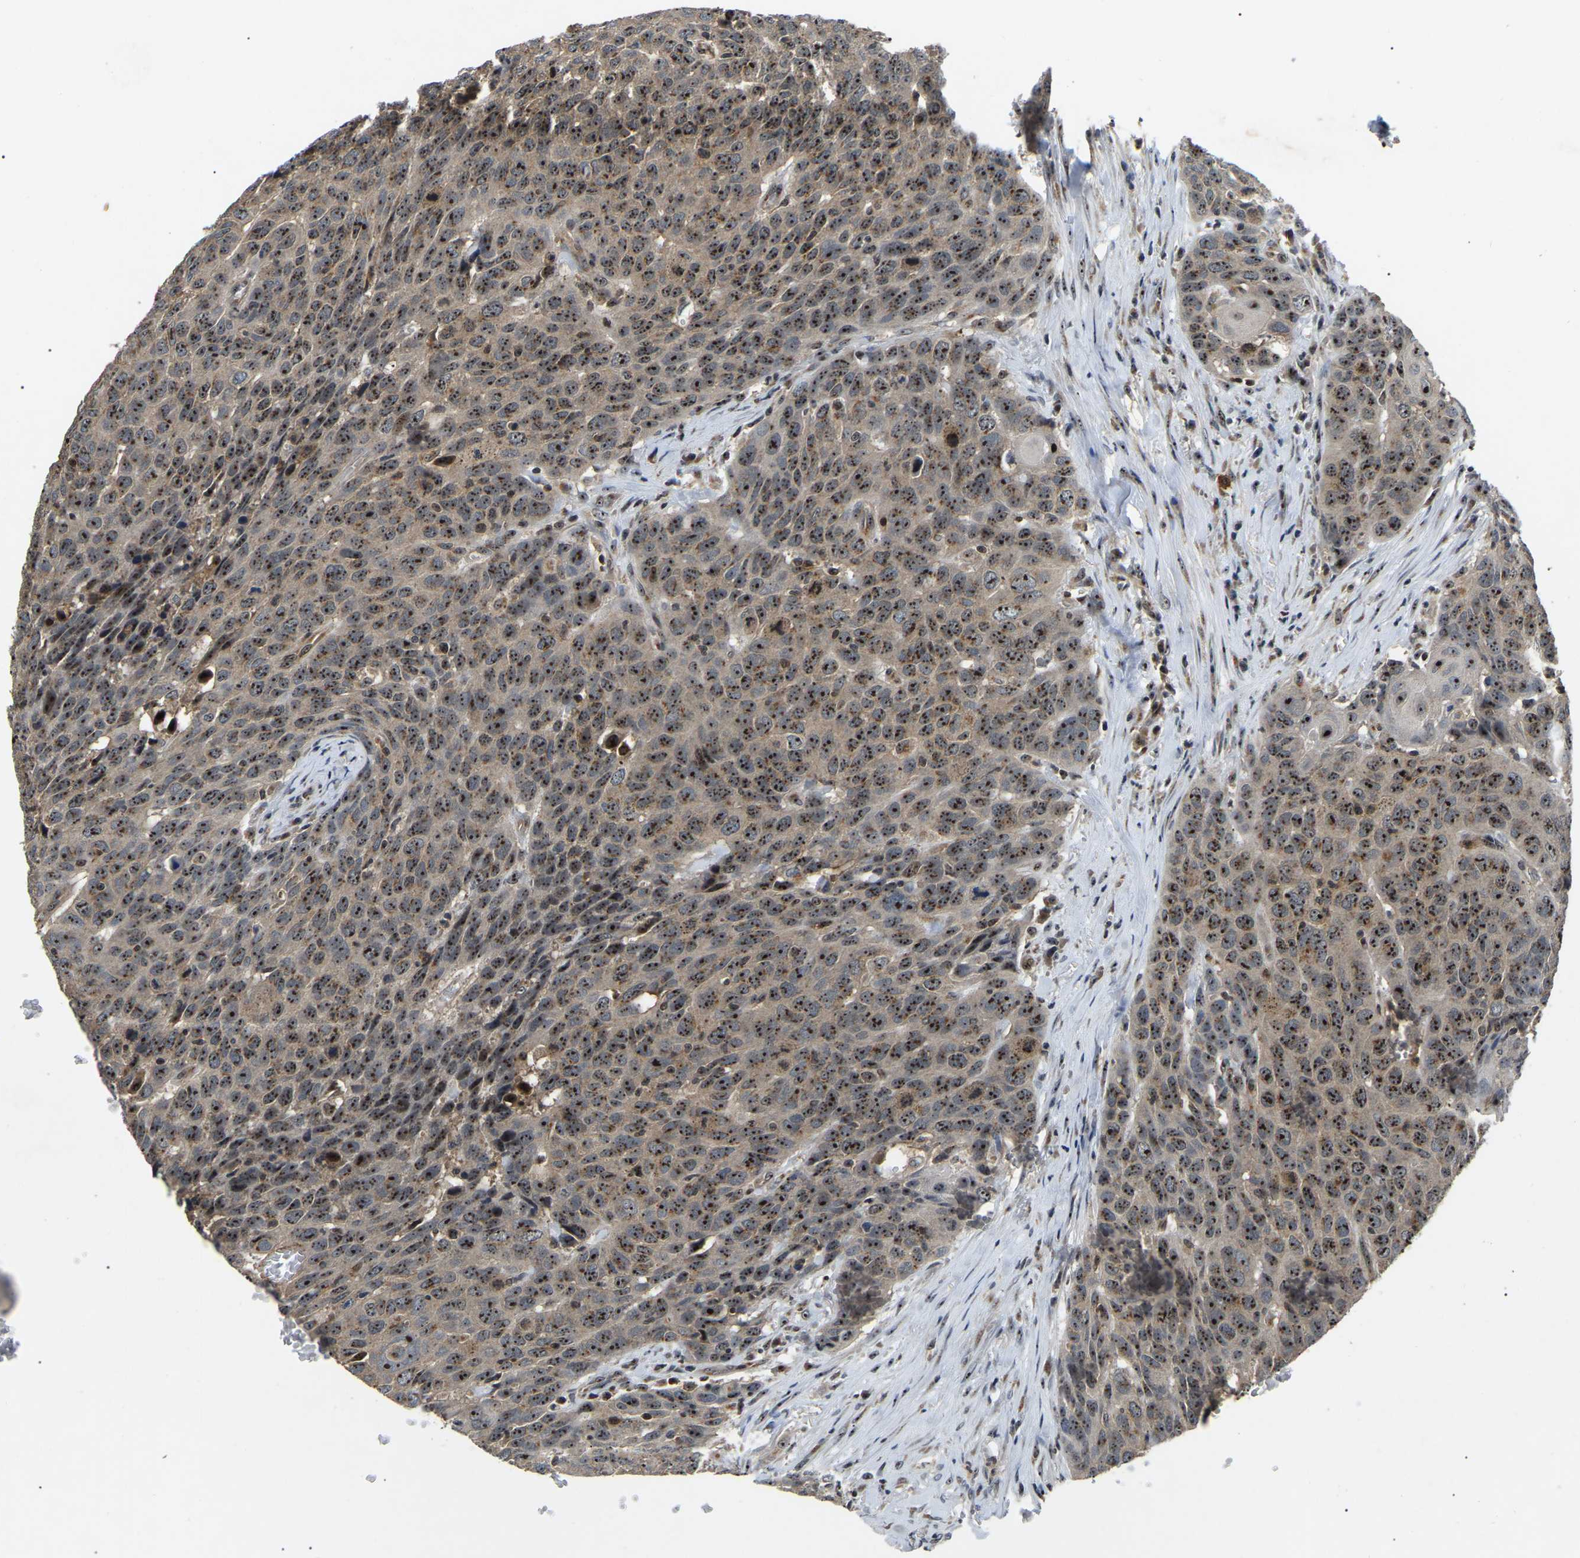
{"staining": {"intensity": "strong", "quantity": ">75%", "location": "nuclear"}, "tissue": "head and neck cancer", "cell_type": "Tumor cells", "image_type": "cancer", "snomed": [{"axis": "morphology", "description": "Squamous cell carcinoma, NOS"}, {"axis": "topography", "description": "Head-Neck"}], "caption": "Immunohistochemistry of head and neck cancer demonstrates high levels of strong nuclear positivity in approximately >75% of tumor cells.", "gene": "RBM28", "patient": {"sex": "male", "age": 66}}